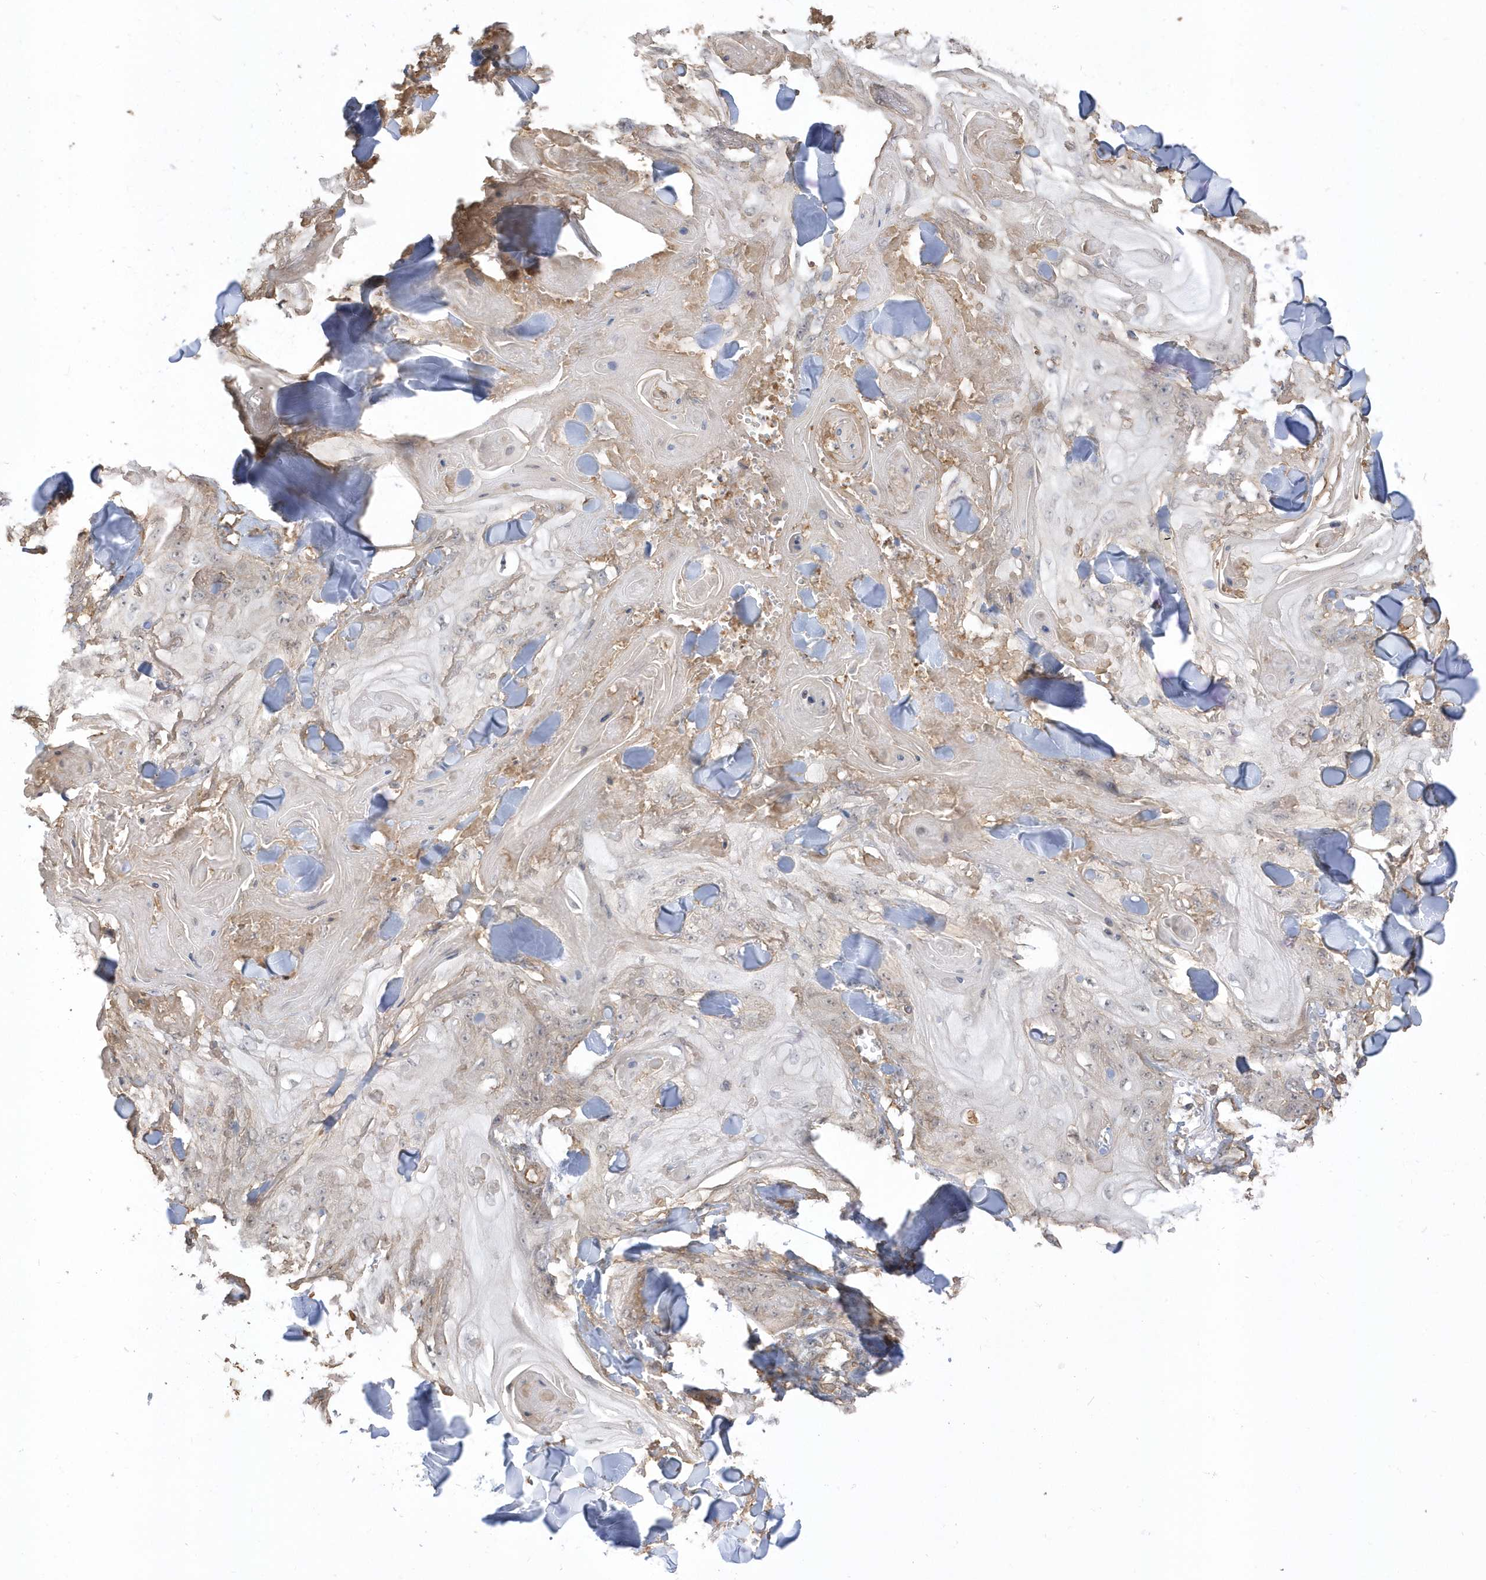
{"staining": {"intensity": "weak", "quantity": "<25%", "location": "cytoplasmic/membranous,nuclear"}, "tissue": "skin cancer", "cell_type": "Tumor cells", "image_type": "cancer", "snomed": [{"axis": "morphology", "description": "Squamous cell carcinoma, NOS"}, {"axis": "topography", "description": "Skin"}], "caption": "Image shows no significant protein positivity in tumor cells of skin cancer.", "gene": "ZBTB8A", "patient": {"sex": "male", "age": 74}}